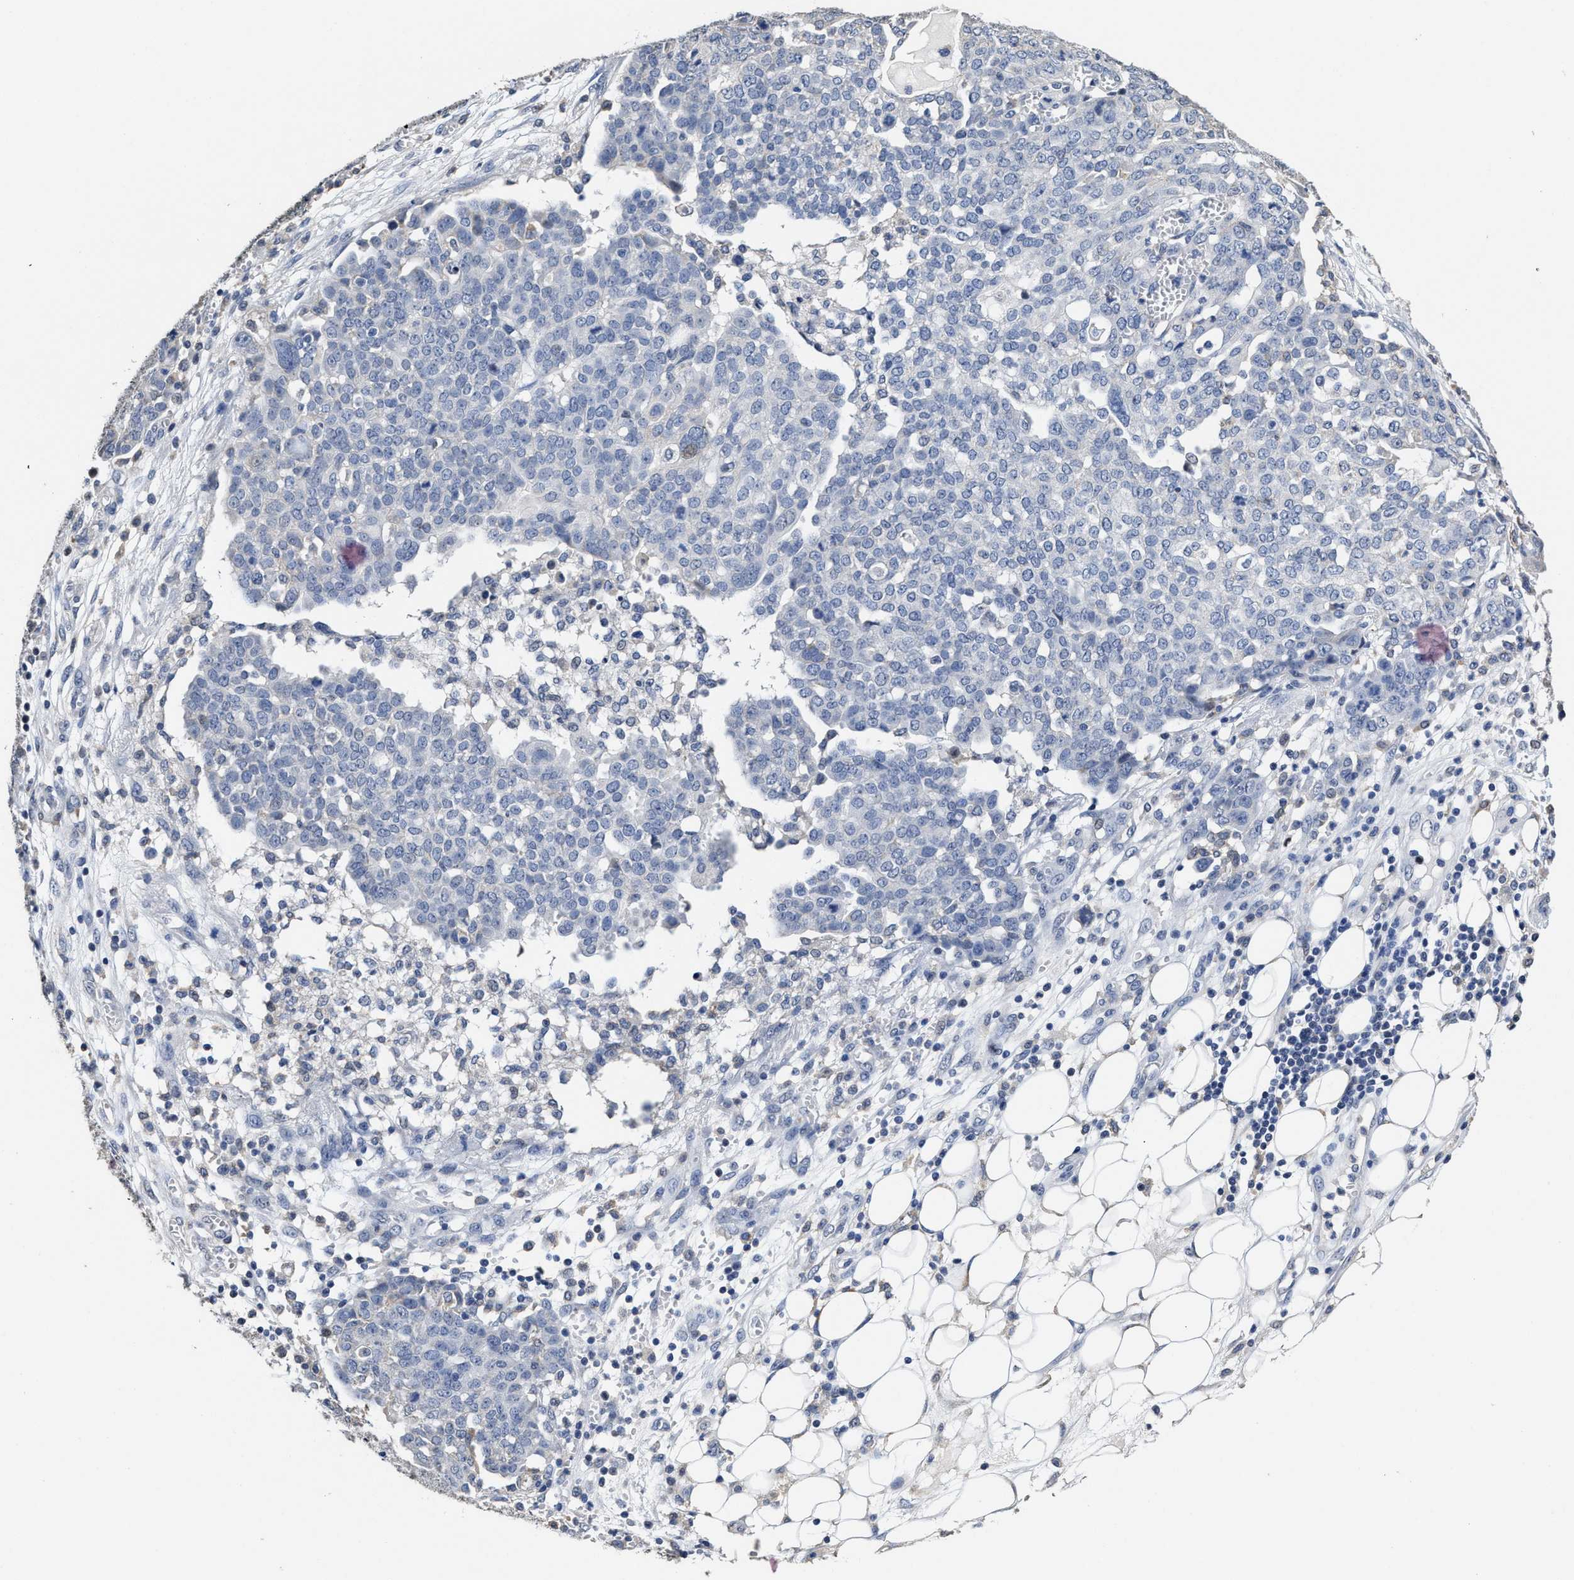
{"staining": {"intensity": "negative", "quantity": "none", "location": "none"}, "tissue": "ovarian cancer", "cell_type": "Tumor cells", "image_type": "cancer", "snomed": [{"axis": "morphology", "description": "Cystadenocarcinoma, serous, NOS"}, {"axis": "topography", "description": "Soft tissue"}, {"axis": "topography", "description": "Ovary"}], "caption": "Immunohistochemical staining of ovarian cancer exhibits no significant expression in tumor cells.", "gene": "ZFAT", "patient": {"sex": "female", "age": 57}}